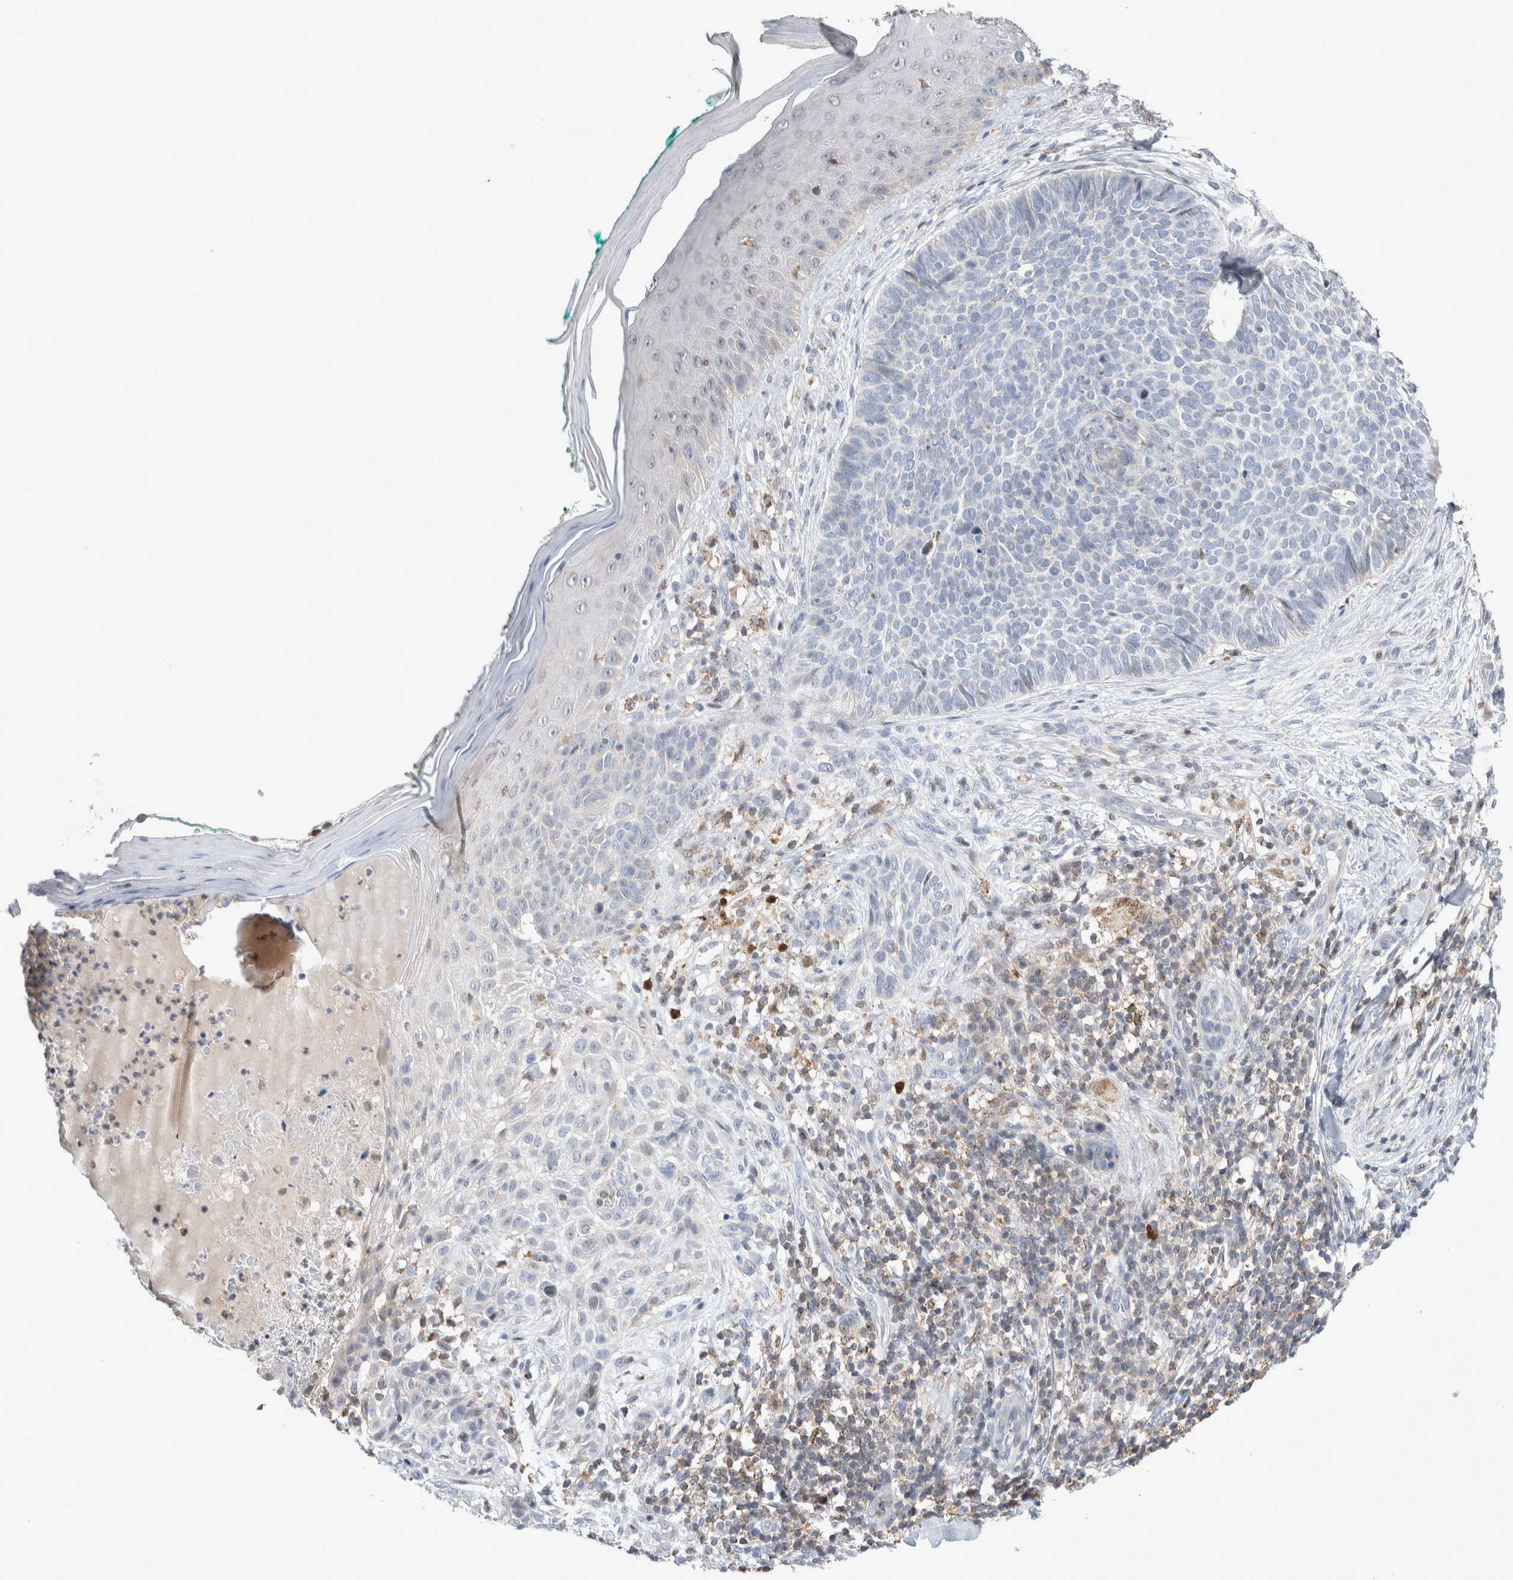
{"staining": {"intensity": "negative", "quantity": "none", "location": "none"}, "tissue": "skin cancer", "cell_type": "Tumor cells", "image_type": "cancer", "snomed": [{"axis": "morphology", "description": "Normal tissue, NOS"}, {"axis": "morphology", "description": "Basal cell carcinoma"}, {"axis": "topography", "description": "Skin"}], "caption": "Immunohistochemistry of skin cancer shows no expression in tumor cells. (Stains: DAB (3,3'-diaminobenzidine) immunohistochemistry with hematoxylin counter stain, Microscopy: brightfield microscopy at high magnification).", "gene": "AGMAT", "patient": {"sex": "male", "age": 67}}